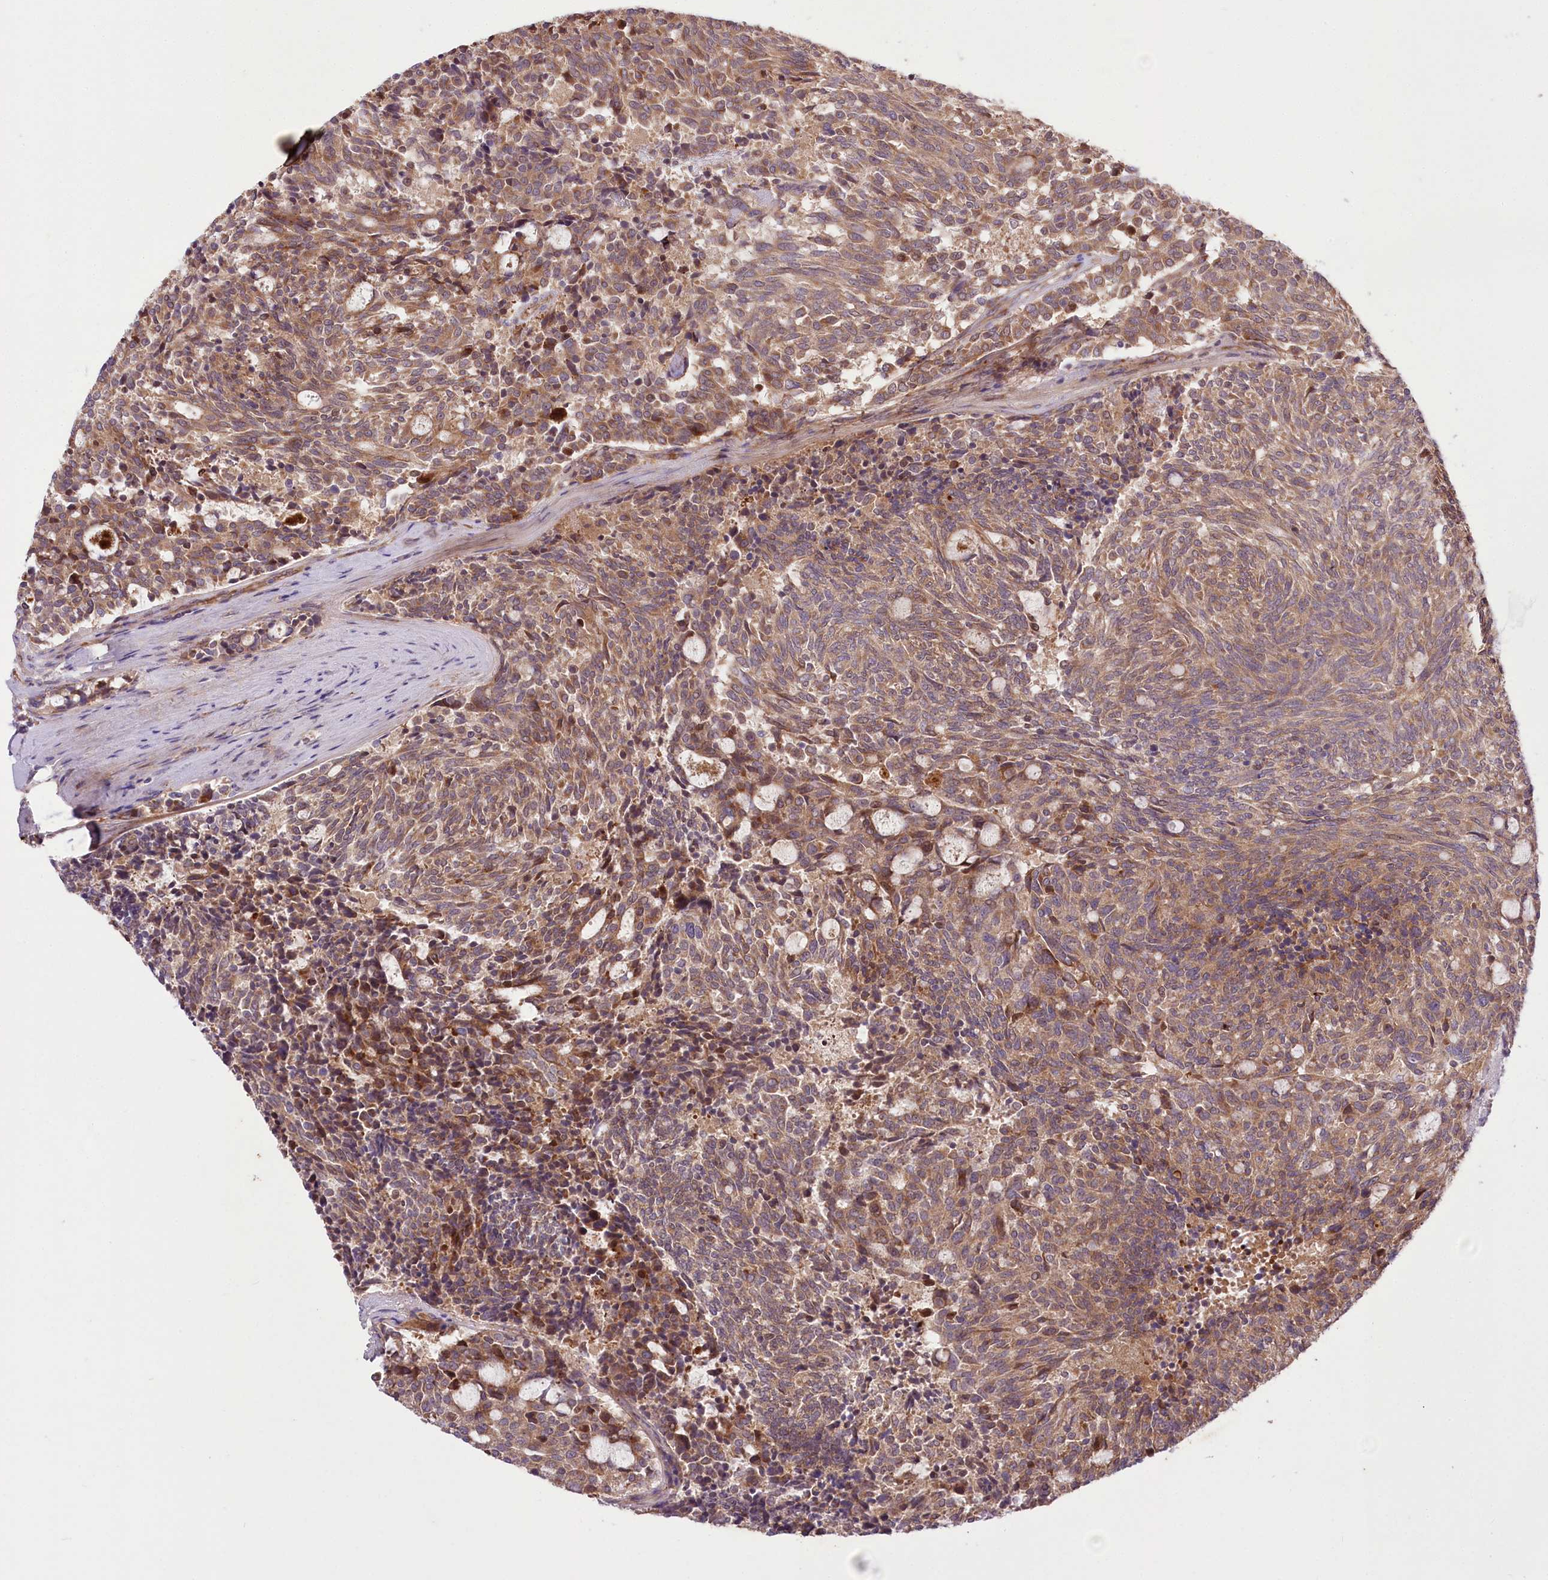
{"staining": {"intensity": "moderate", "quantity": ">75%", "location": "cytoplasmic/membranous"}, "tissue": "carcinoid", "cell_type": "Tumor cells", "image_type": "cancer", "snomed": [{"axis": "morphology", "description": "Carcinoid, malignant, NOS"}, {"axis": "topography", "description": "Pancreas"}], "caption": "Moderate cytoplasmic/membranous protein expression is identified in approximately >75% of tumor cells in carcinoid (malignant).", "gene": "TRUB1", "patient": {"sex": "female", "age": 54}}